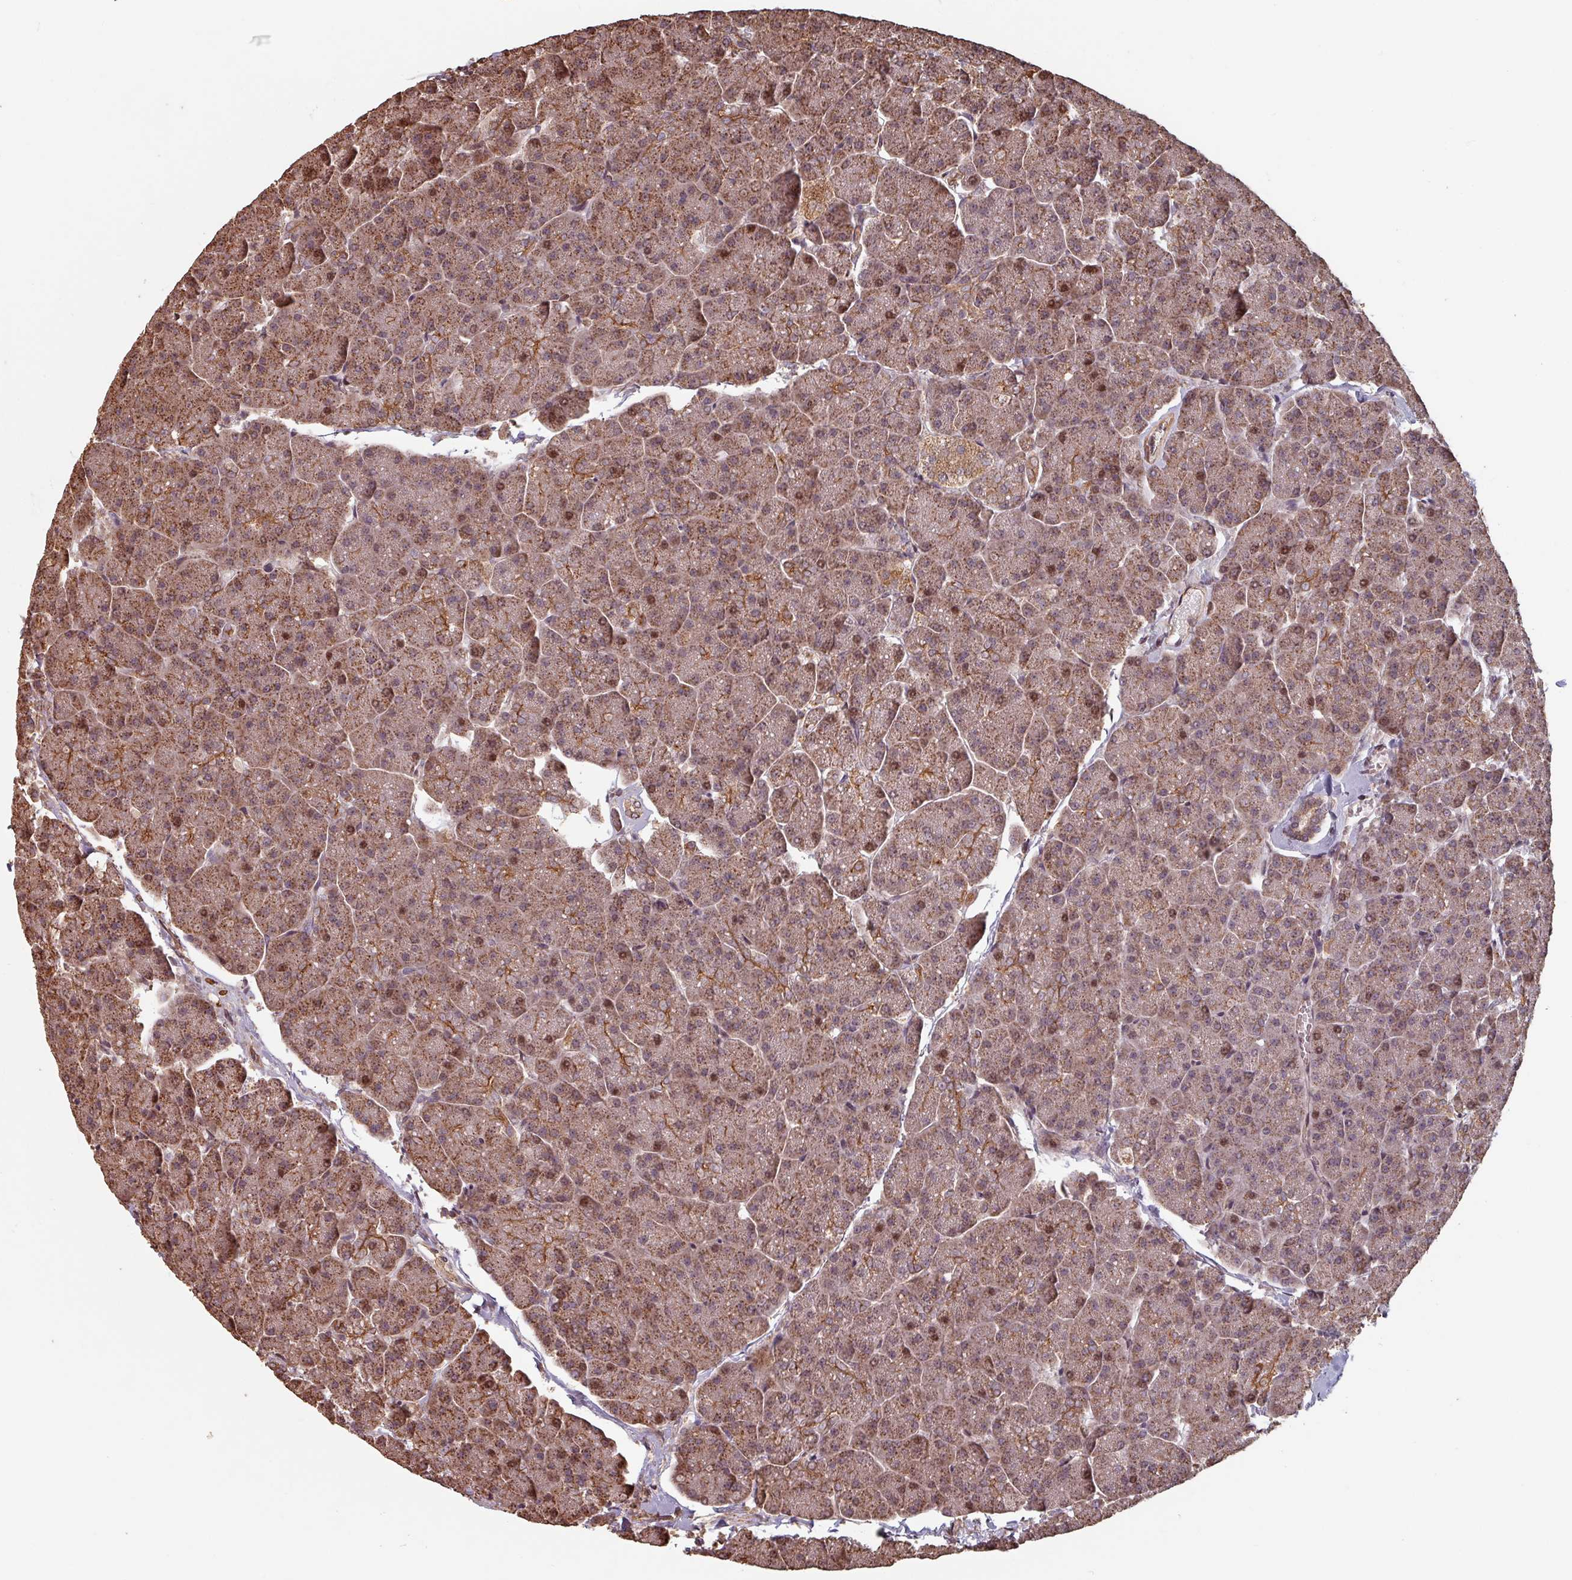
{"staining": {"intensity": "strong", "quantity": ">75%", "location": "cytoplasmic/membranous,nuclear"}, "tissue": "pancreas", "cell_type": "Exocrine glandular cells", "image_type": "normal", "snomed": [{"axis": "morphology", "description": "Normal tissue, NOS"}, {"axis": "topography", "description": "Pancreas"}, {"axis": "topography", "description": "Peripheral nerve tissue"}], "caption": "Protein positivity by IHC reveals strong cytoplasmic/membranous,nuclear positivity in approximately >75% of exocrine glandular cells in benign pancreas. (Brightfield microscopy of DAB IHC at high magnification).", "gene": "EID1", "patient": {"sex": "male", "age": 54}}